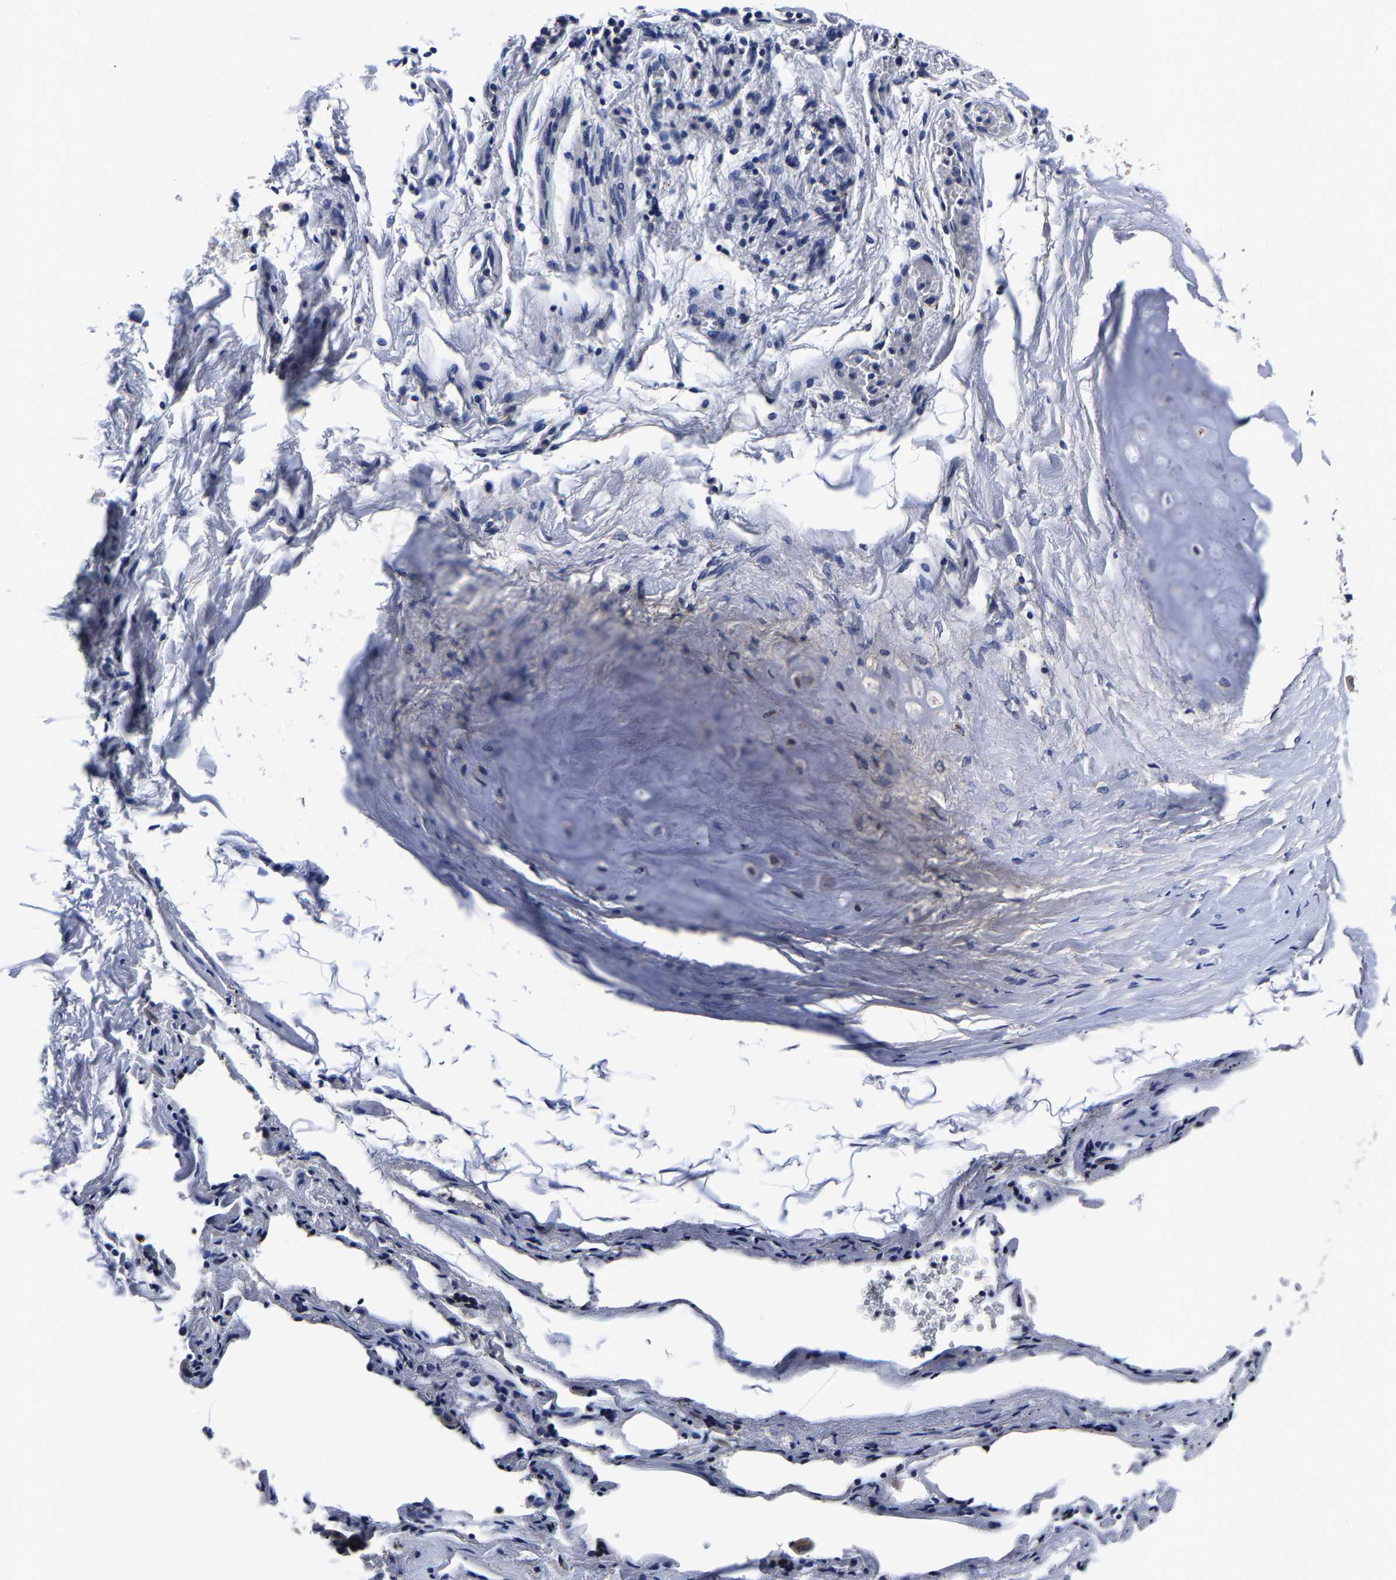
{"staining": {"intensity": "negative", "quantity": "none", "location": "none"}, "tissue": "adipose tissue", "cell_type": "Adipocytes", "image_type": "normal", "snomed": [{"axis": "morphology", "description": "Normal tissue, NOS"}, {"axis": "topography", "description": "Cartilage tissue"}, {"axis": "topography", "description": "Lung"}], "caption": "Adipose tissue stained for a protein using immunohistochemistry (IHC) exhibits no positivity adipocytes.", "gene": "PSPH", "patient": {"sex": "female", "age": 77}}